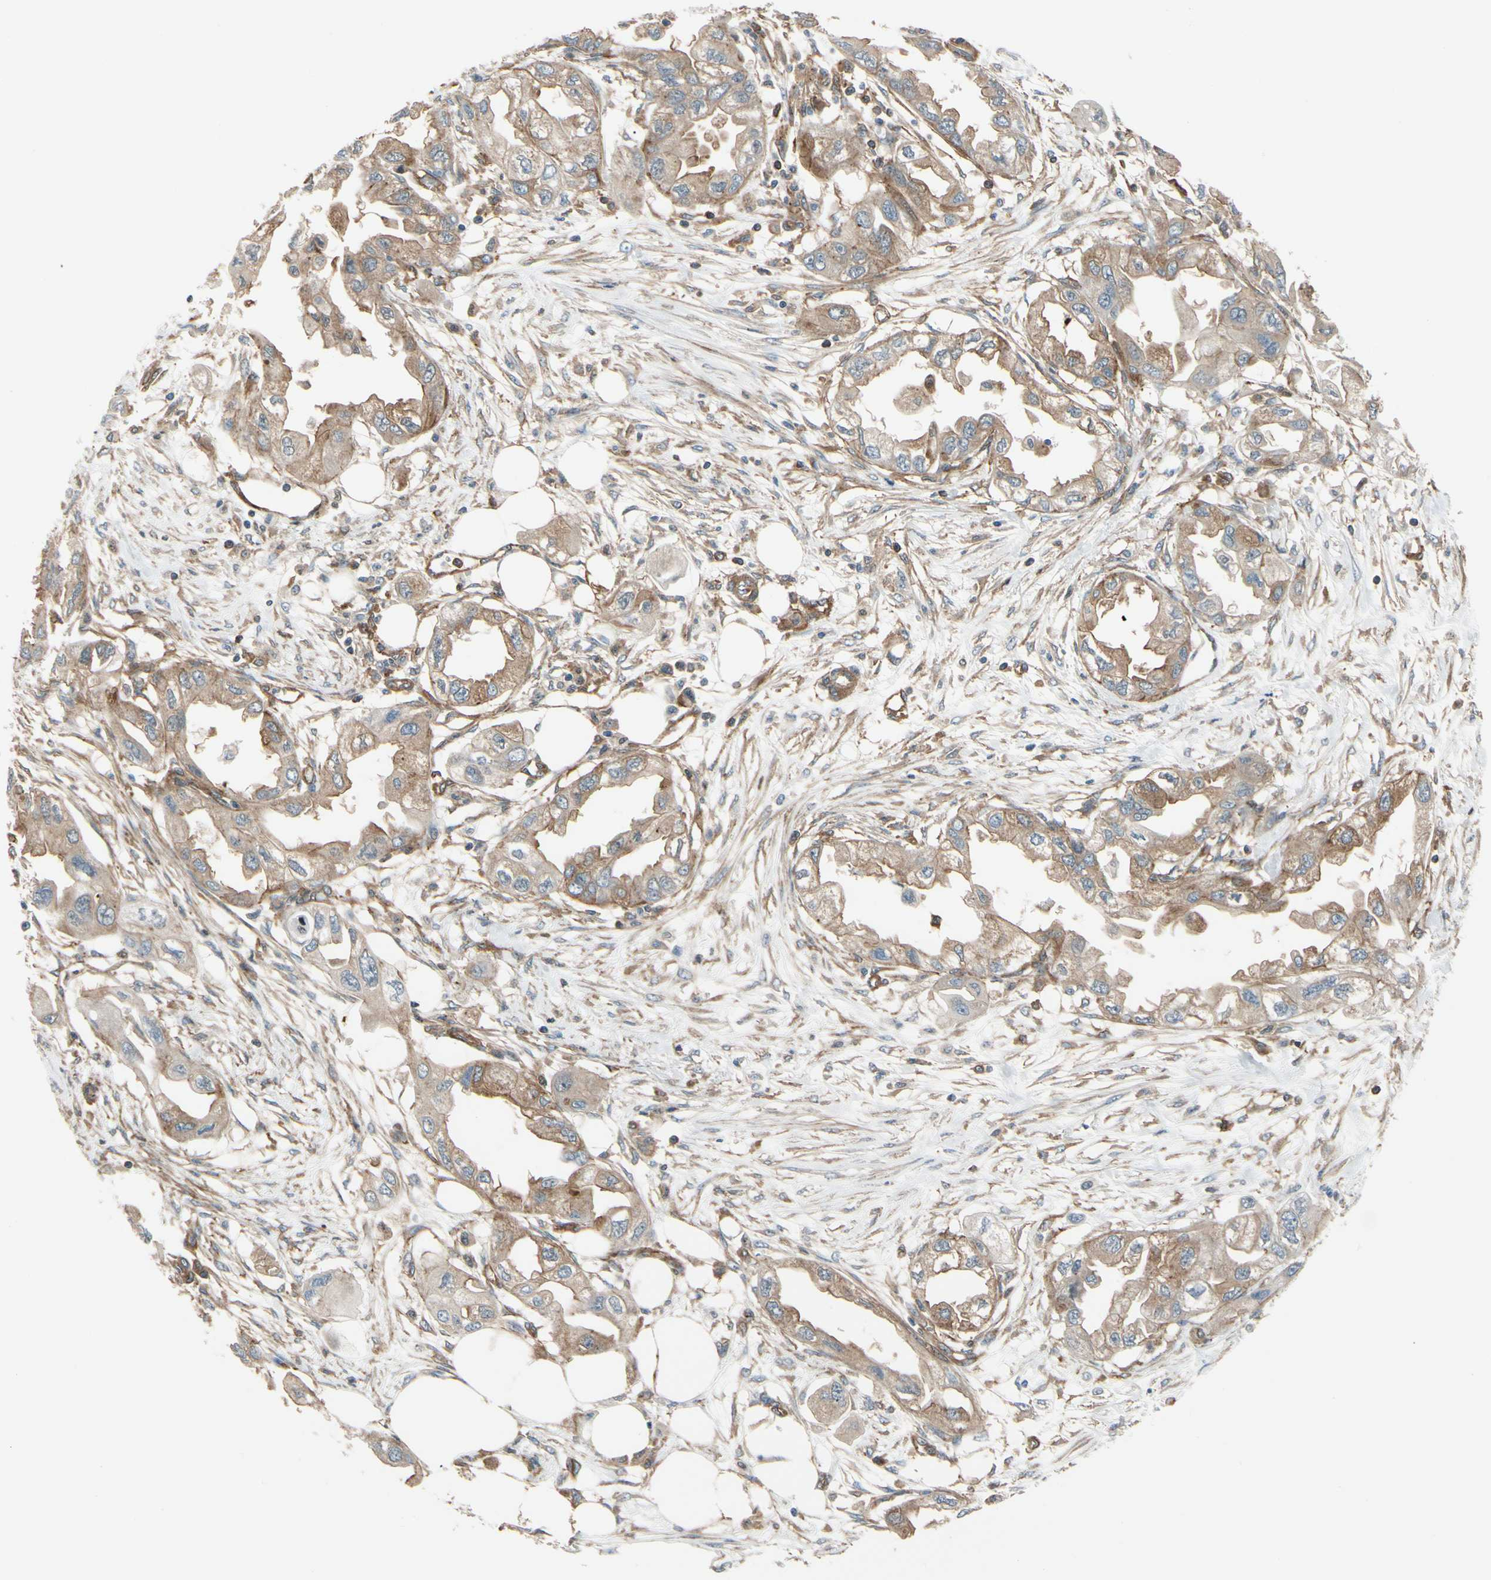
{"staining": {"intensity": "weak", "quantity": "25%-75%", "location": "cytoplasmic/membranous"}, "tissue": "endometrial cancer", "cell_type": "Tumor cells", "image_type": "cancer", "snomed": [{"axis": "morphology", "description": "Adenocarcinoma, NOS"}, {"axis": "topography", "description": "Endometrium"}], "caption": "Weak cytoplasmic/membranous positivity is identified in about 25%-75% of tumor cells in endometrial cancer (adenocarcinoma).", "gene": "EPS15", "patient": {"sex": "female", "age": 67}}